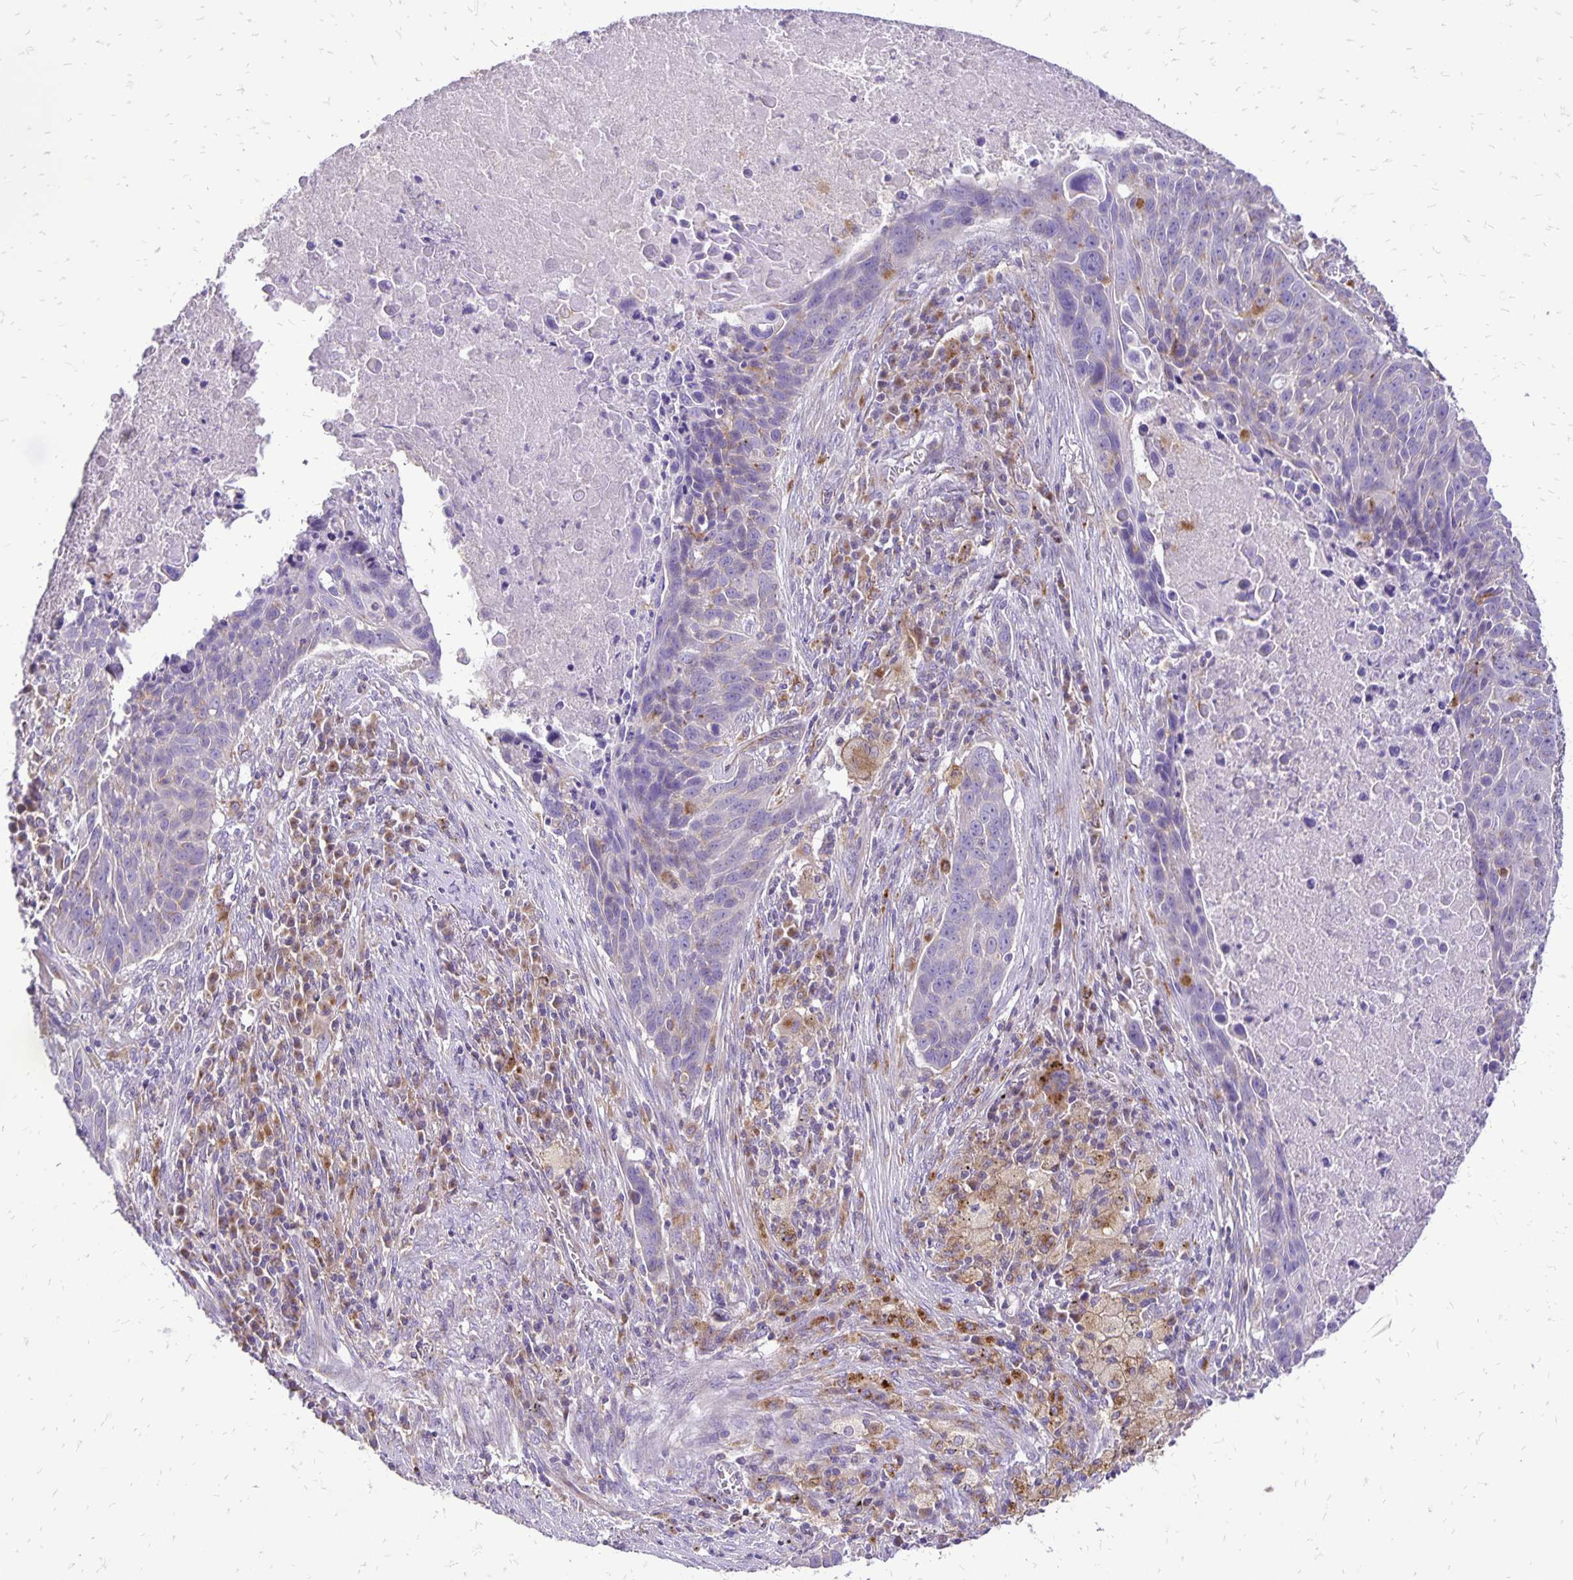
{"staining": {"intensity": "negative", "quantity": "none", "location": "none"}, "tissue": "lung cancer", "cell_type": "Tumor cells", "image_type": "cancer", "snomed": [{"axis": "morphology", "description": "Squamous cell carcinoma, NOS"}, {"axis": "topography", "description": "Lung"}], "caption": "A high-resolution image shows immunohistochemistry (IHC) staining of lung cancer, which reveals no significant staining in tumor cells. The staining was performed using DAB (3,3'-diaminobenzidine) to visualize the protein expression in brown, while the nuclei were stained in blue with hematoxylin (Magnification: 20x).", "gene": "EIF5A", "patient": {"sex": "male", "age": 78}}